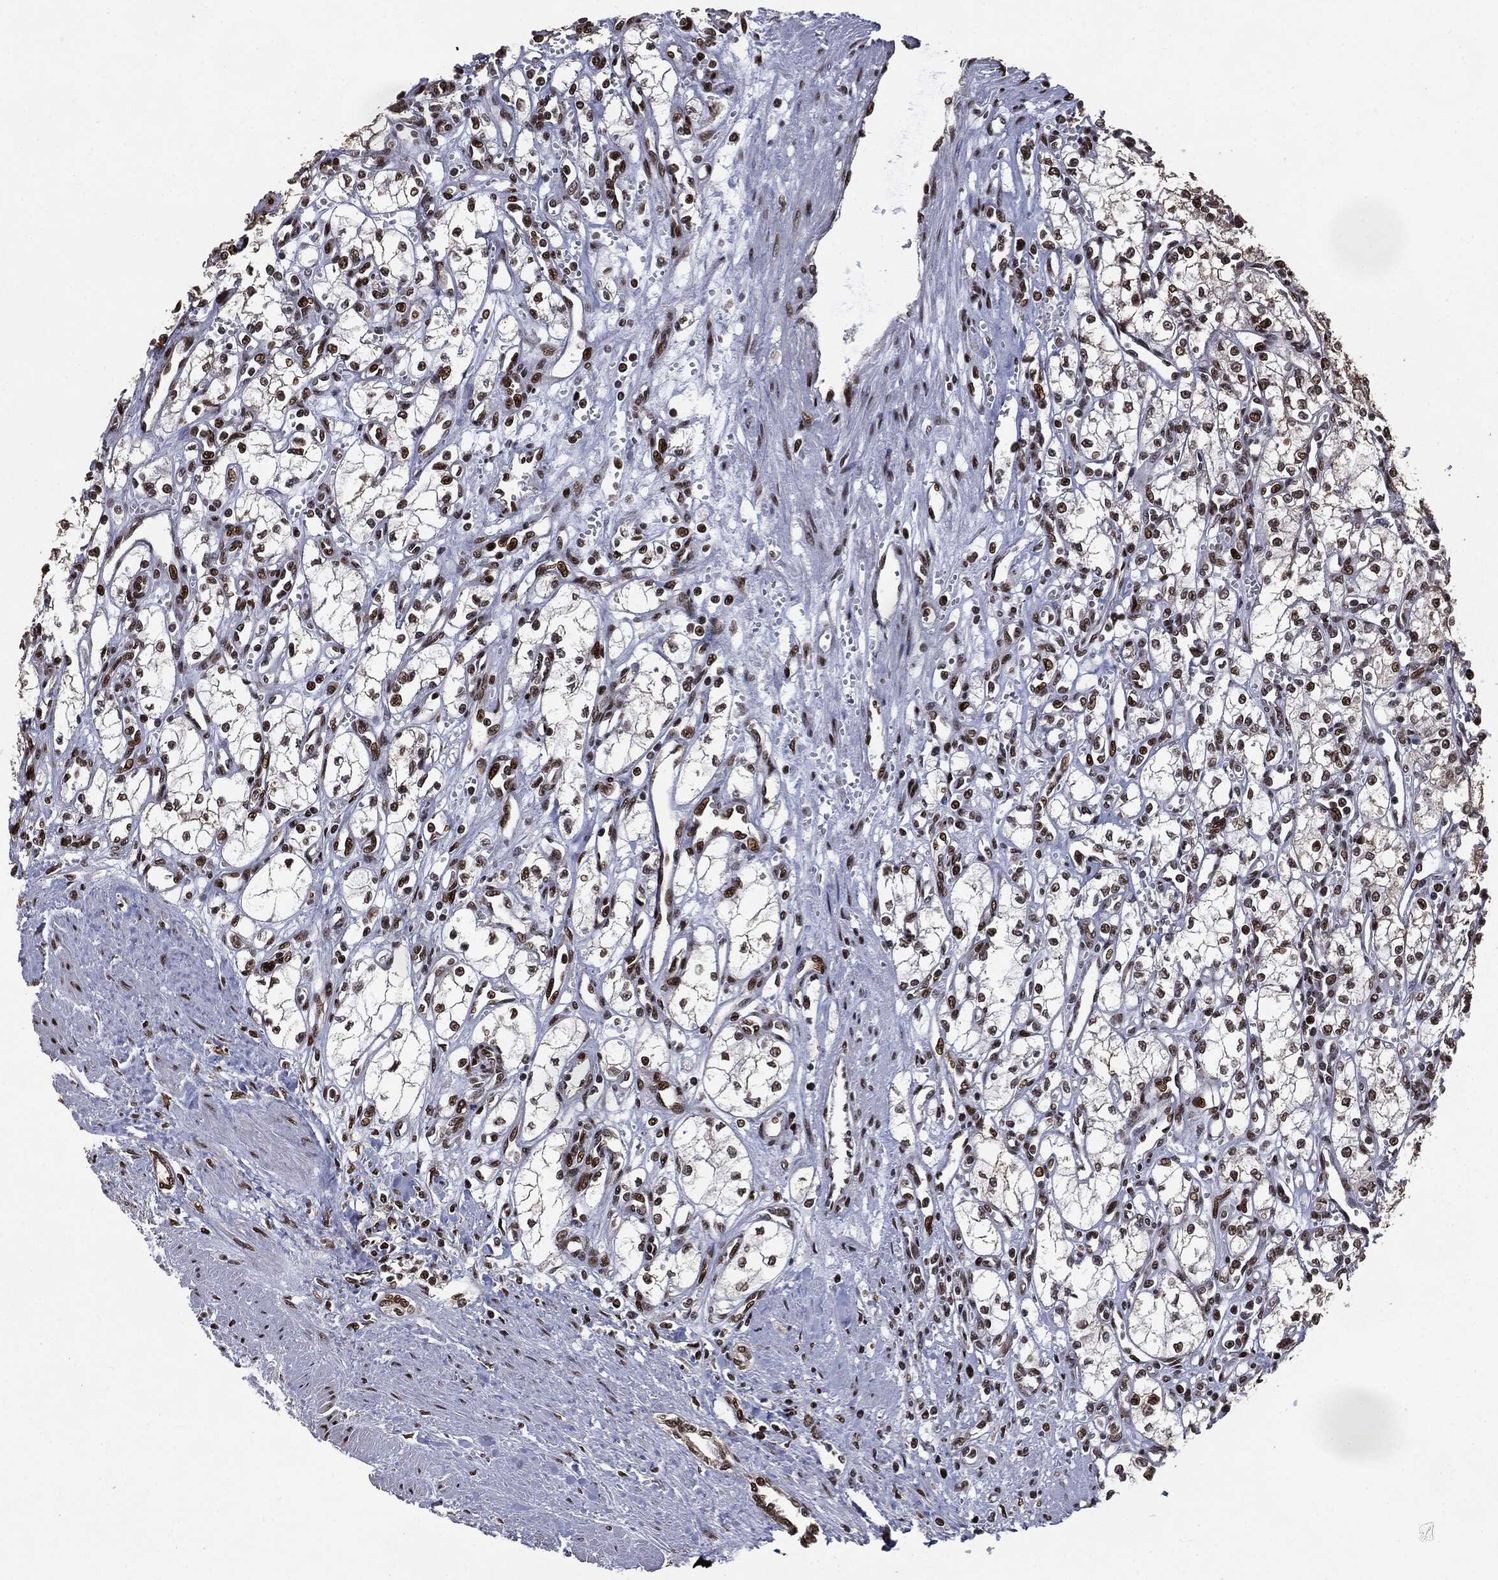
{"staining": {"intensity": "strong", "quantity": ">75%", "location": "nuclear"}, "tissue": "renal cancer", "cell_type": "Tumor cells", "image_type": "cancer", "snomed": [{"axis": "morphology", "description": "Adenocarcinoma, NOS"}, {"axis": "topography", "description": "Kidney"}], "caption": "Immunohistochemical staining of renal adenocarcinoma shows strong nuclear protein staining in about >75% of tumor cells.", "gene": "DVL2", "patient": {"sex": "male", "age": 59}}